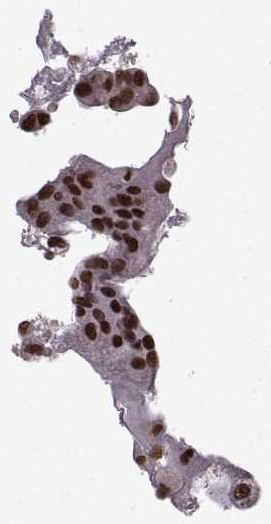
{"staining": {"intensity": "strong", "quantity": ">75%", "location": "nuclear"}, "tissue": "thyroid cancer", "cell_type": "Tumor cells", "image_type": "cancer", "snomed": [{"axis": "morphology", "description": "Papillary adenocarcinoma, NOS"}, {"axis": "topography", "description": "Thyroid gland"}], "caption": "An immunohistochemistry photomicrograph of neoplastic tissue is shown. Protein staining in brown highlights strong nuclear positivity in thyroid cancer within tumor cells.", "gene": "MT1E", "patient": {"sex": "female", "age": 37}}